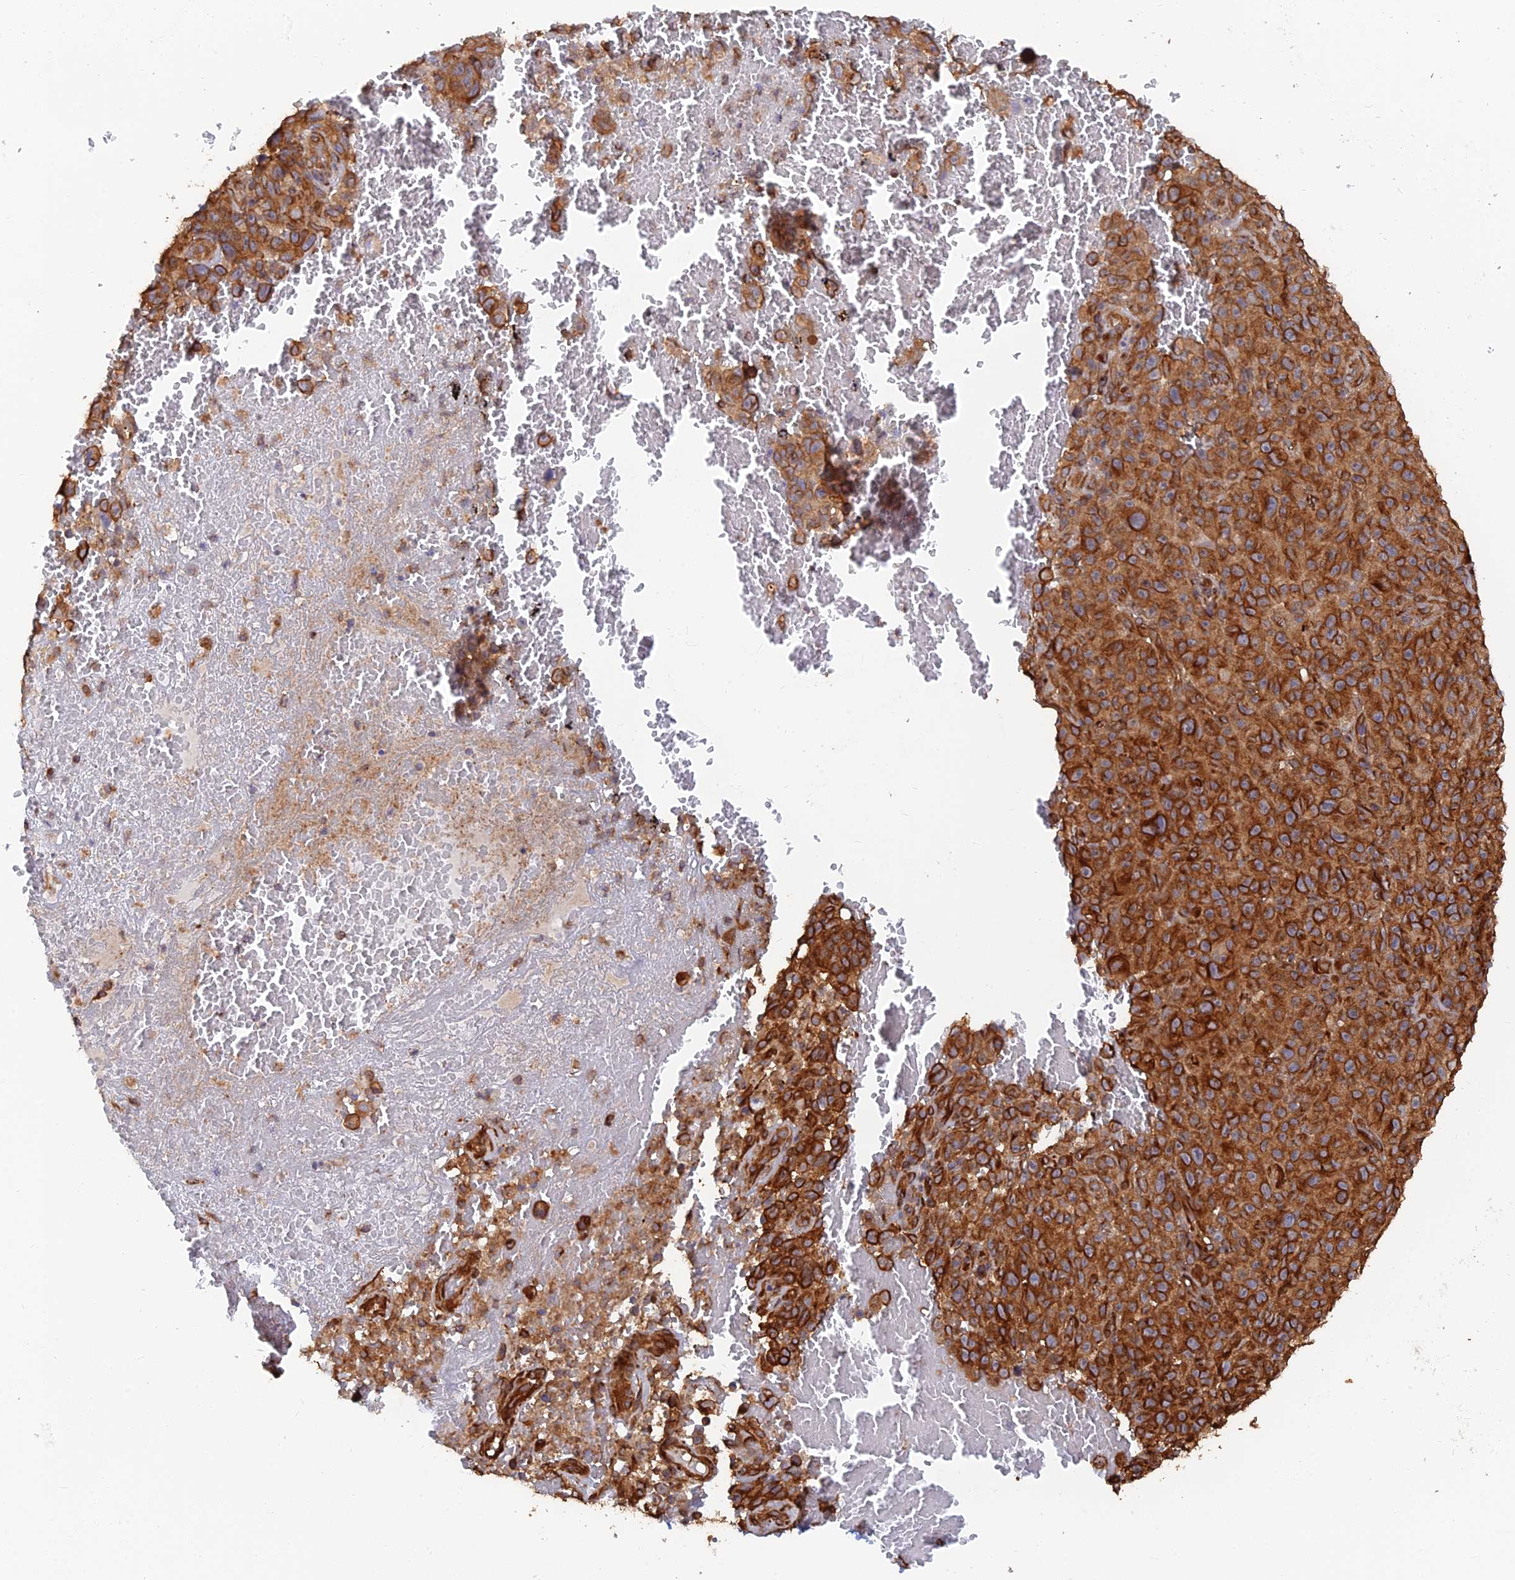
{"staining": {"intensity": "strong", "quantity": ">75%", "location": "cytoplasmic/membranous"}, "tissue": "melanoma", "cell_type": "Tumor cells", "image_type": "cancer", "snomed": [{"axis": "morphology", "description": "Malignant melanoma, NOS"}, {"axis": "topography", "description": "Skin"}], "caption": "This is a photomicrograph of IHC staining of melanoma, which shows strong positivity in the cytoplasmic/membranous of tumor cells.", "gene": "WBP11", "patient": {"sex": "female", "age": 82}}